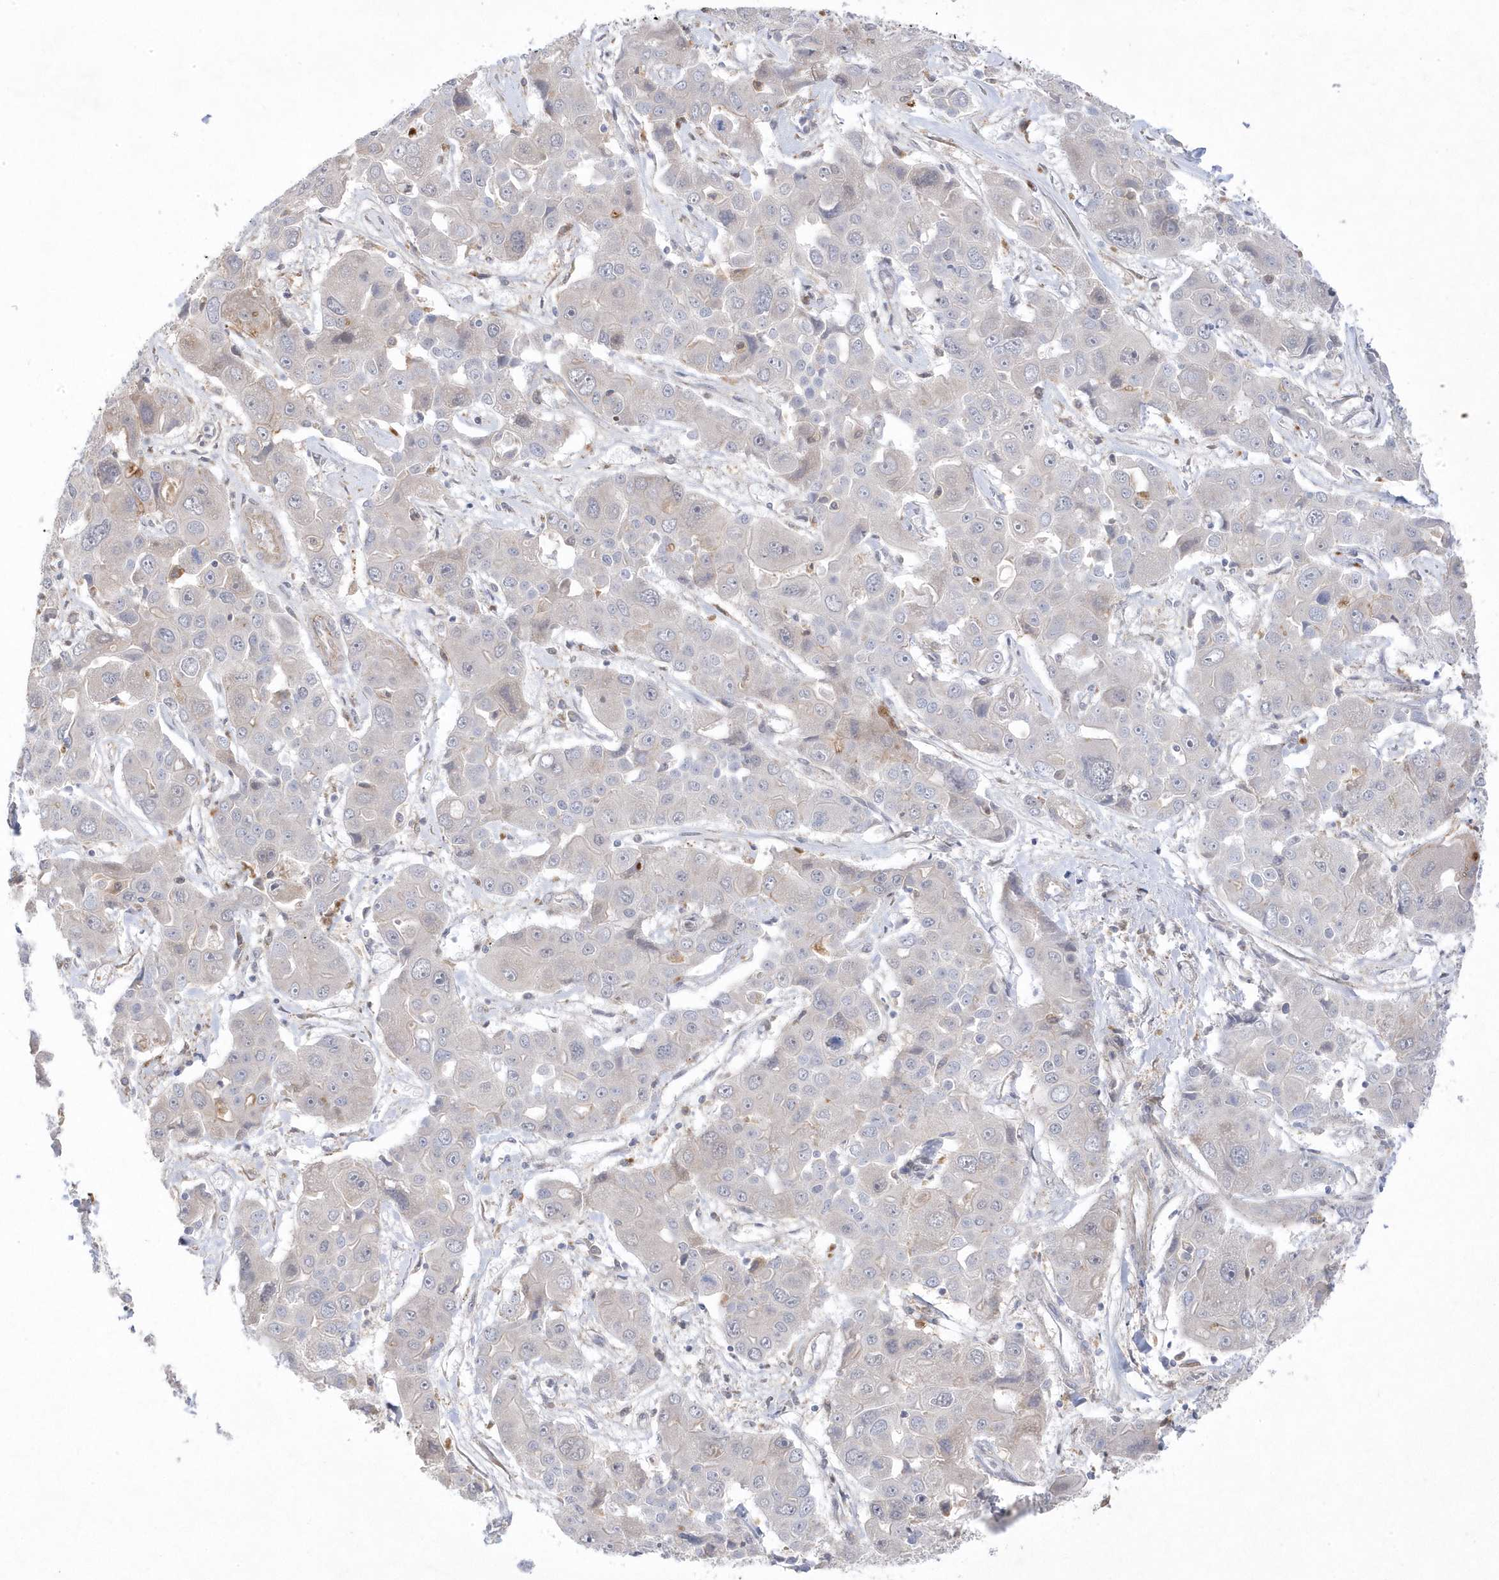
{"staining": {"intensity": "negative", "quantity": "none", "location": "none"}, "tissue": "liver cancer", "cell_type": "Tumor cells", "image_type": "cancer", "snomed": [{"axis": "morphology", "description": "Cholangiocarcinoma"}, {"axis": "topography", "description": "Liver"}], "caption": "Liver cancer (cholangiocarcinoma) was stained to show a protein in brown. There is no significant positivity in tumor cells. (DAB immunohistochemistry, high magnification).", "gene": "ANAPC1", "patient": {"sex": "male", "age": 67}}